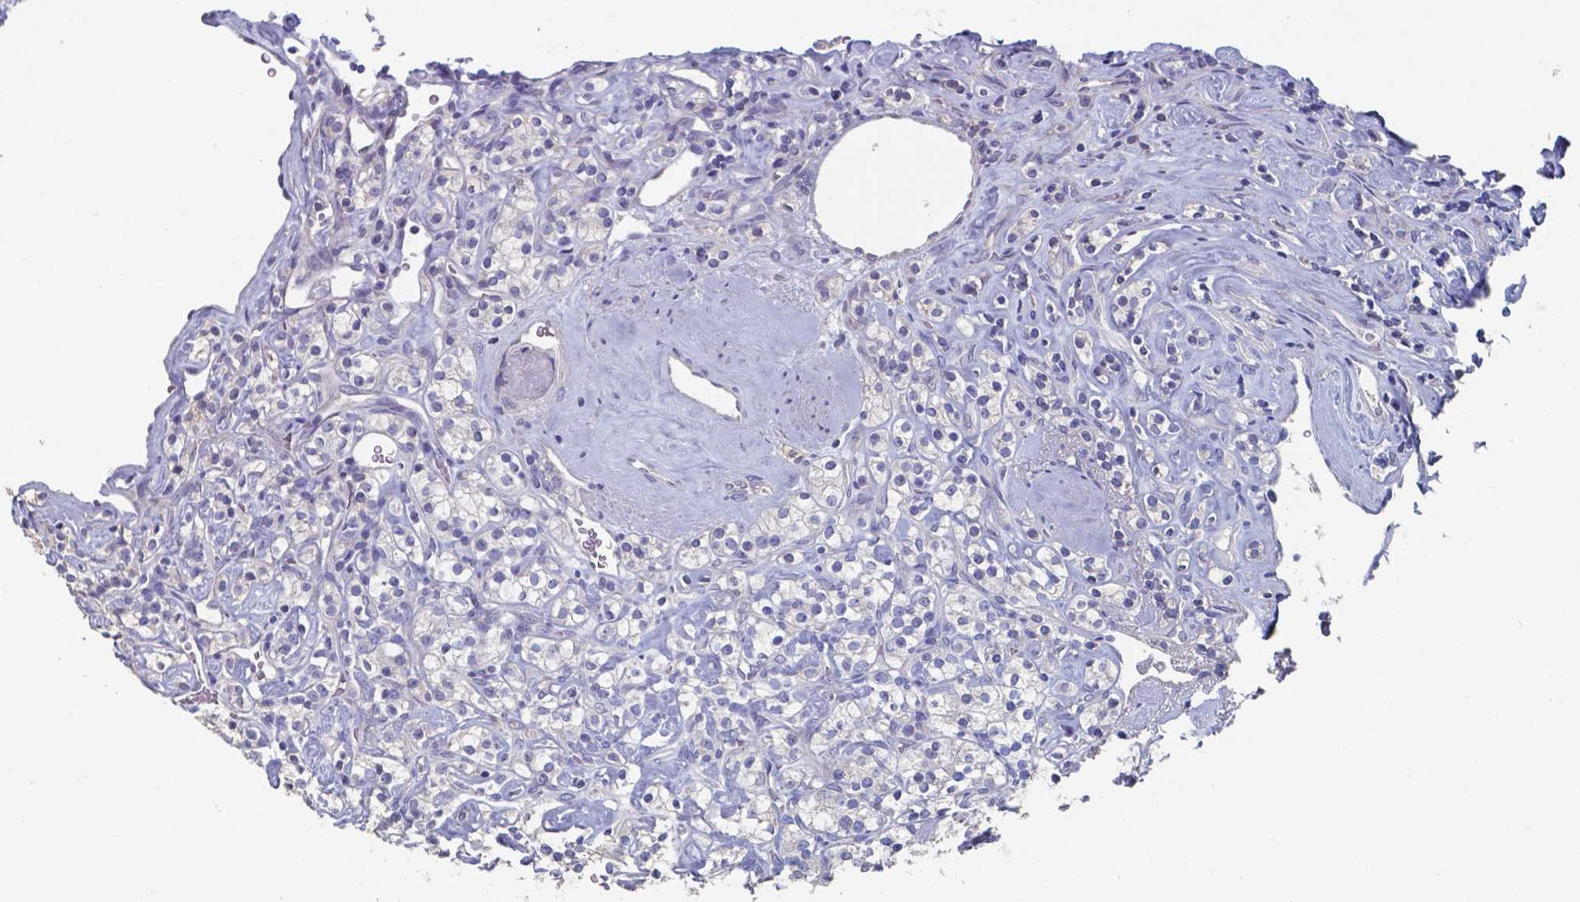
{"staining": {"intensity": "negative", "quantity": "none", "location": "none"}, "tissue": "renal cancer", "cell_type": "Tumor cells", "image_type": "cancer", "snomed": [{"axis": "morphology", "description": "Adenocarcinoma, NOS"}, {"axis": "topography", "description": "Kidney"}], "caption": "Renal cancer stained for a protein using immunohistochemistry (IHC) exhibits no expression tumor cells.", "gene": "FOXJ1", "patient": {"sex": "male", "age": 77}}